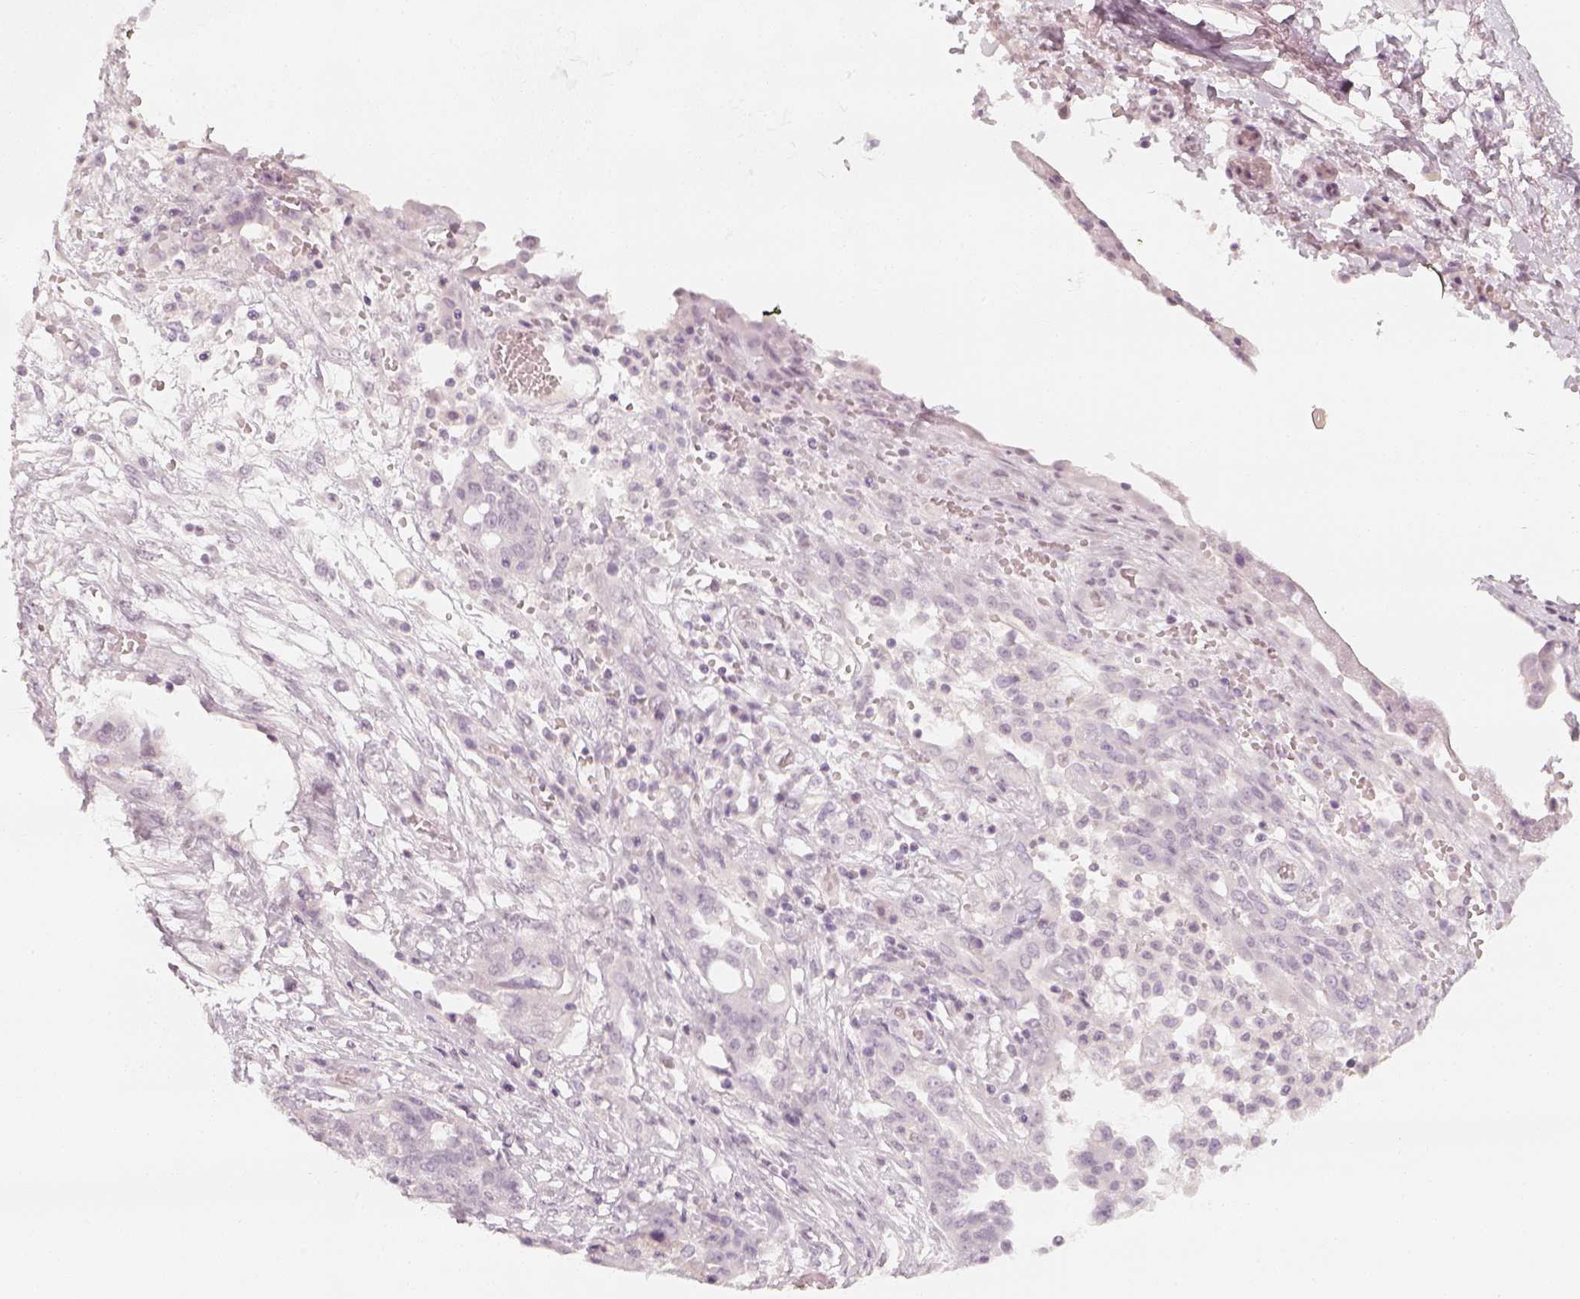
{"staining": {"intensity": "negative", "quantity": "none", "location": "none"}, "tissue": "ovarian cancer", "cell_type": "Tumor cells", "image_type": "cancer", "snomed": [{"axis": "morphology", "description": "Cystadenocarcinoma, serous, NOS"}, {"axis": "topography", "description": "Ovary"}], "caption": "IHC of ovarian serous cystadenocarcinoma reveals no positivity in tumor cells.", "gene": "KRTAP2-1", "patient": {"sex": "female", "age": 67}}